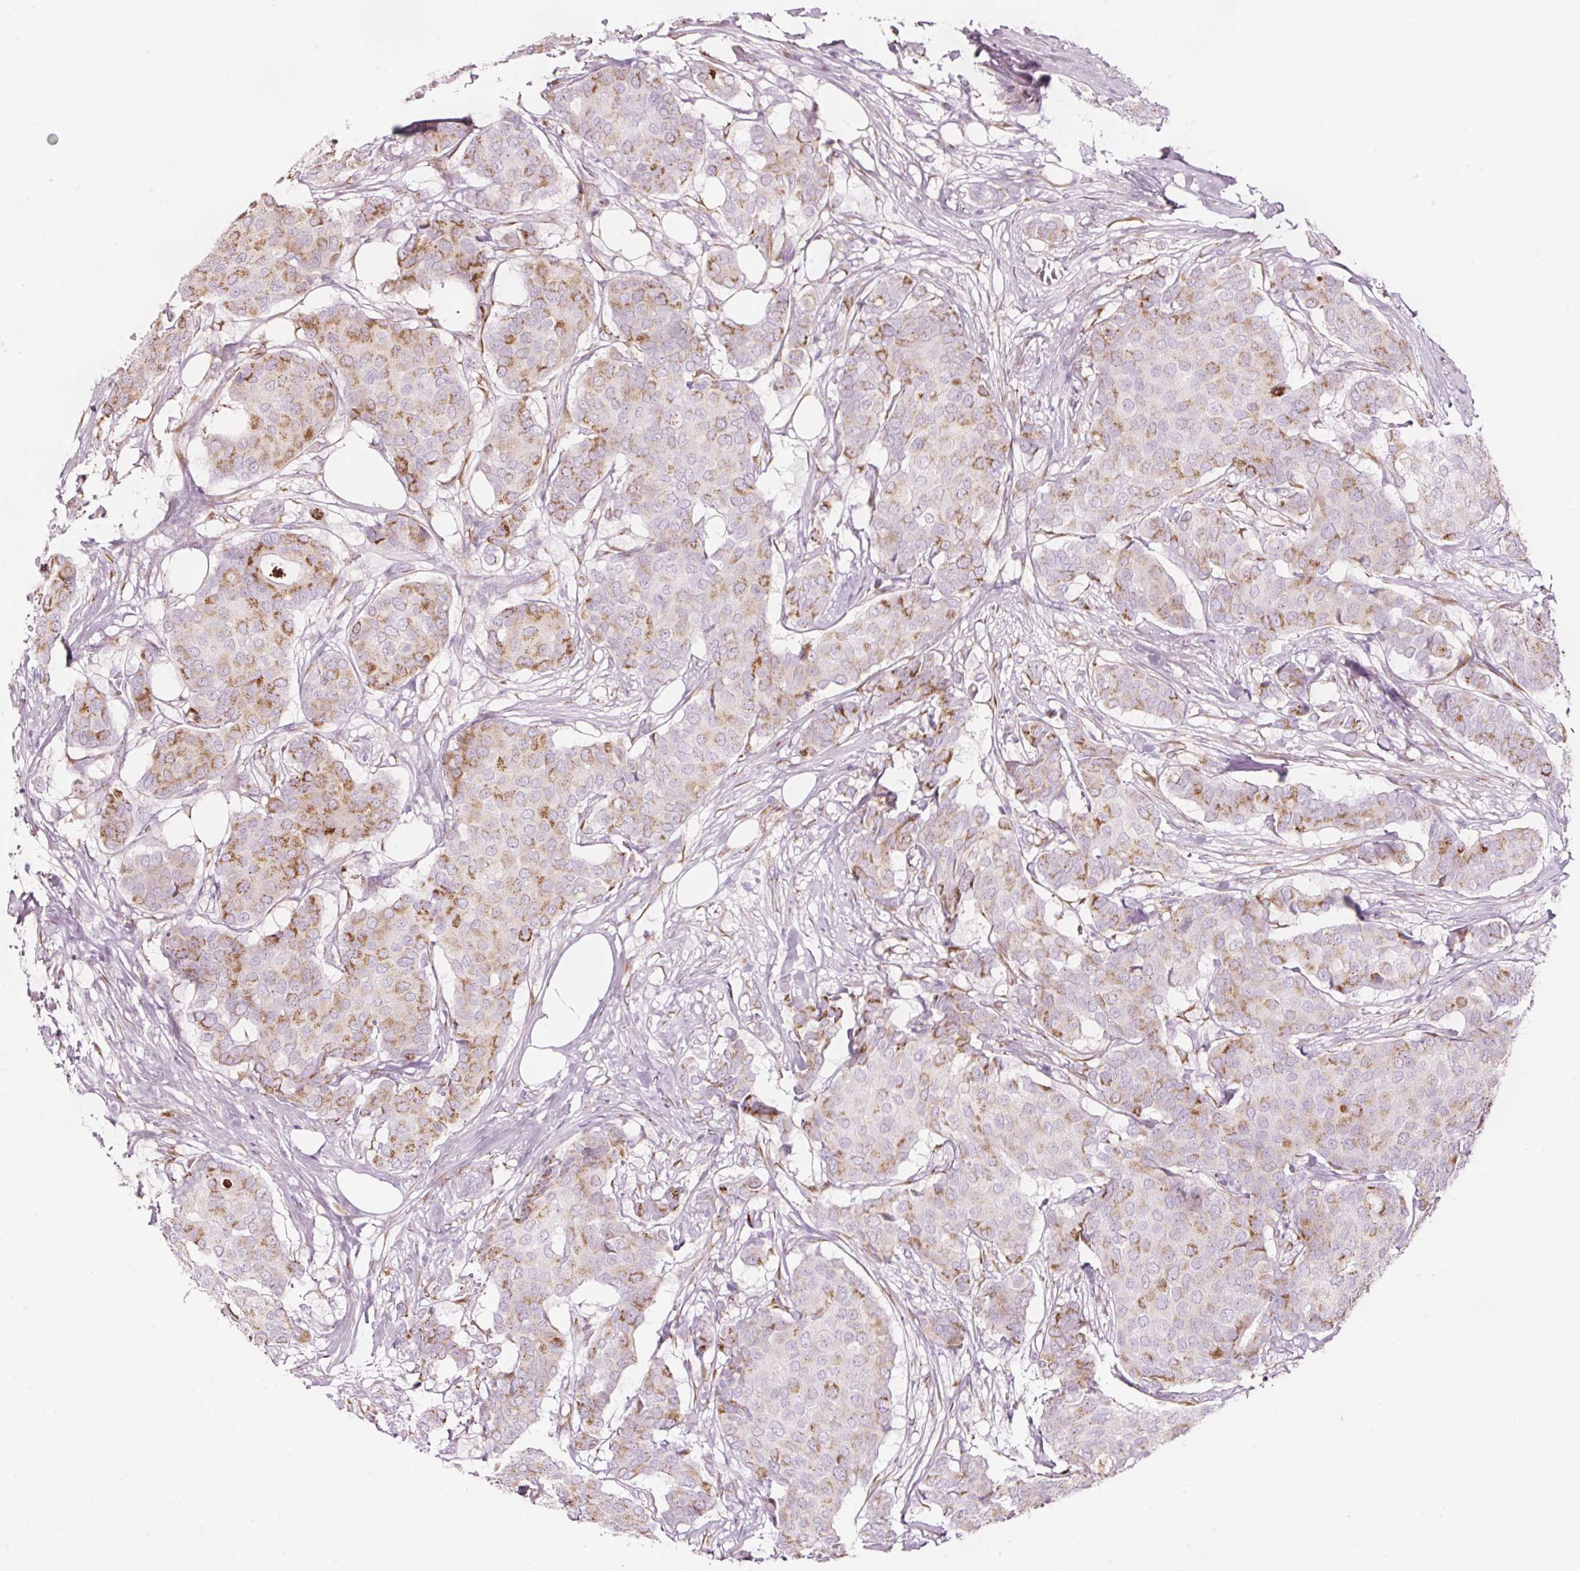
{"staining": {"intensity": "moderate", "quantity": "25%-75%", "location": "cytoplasmic/membranous"}, "tissue": "breast cancer", "cell_type": "Tumor cells", "image_type": "cancer", "snomed": [{"axis": "morphology", "description": "Duct carcinoma"}, {"axis": "topography", "description": "Breast"}], "caption": "The histopathology image shows a brown stain indicating the presence of a protein in the cytoplasmic/membranous of tumor cells in breast cancer (infiltrating ductal carcinoma). (IHC, brightfield microscopy, high magnification).", "gene": "SDF4", "patient": {"sex": "female", "age": 75}}